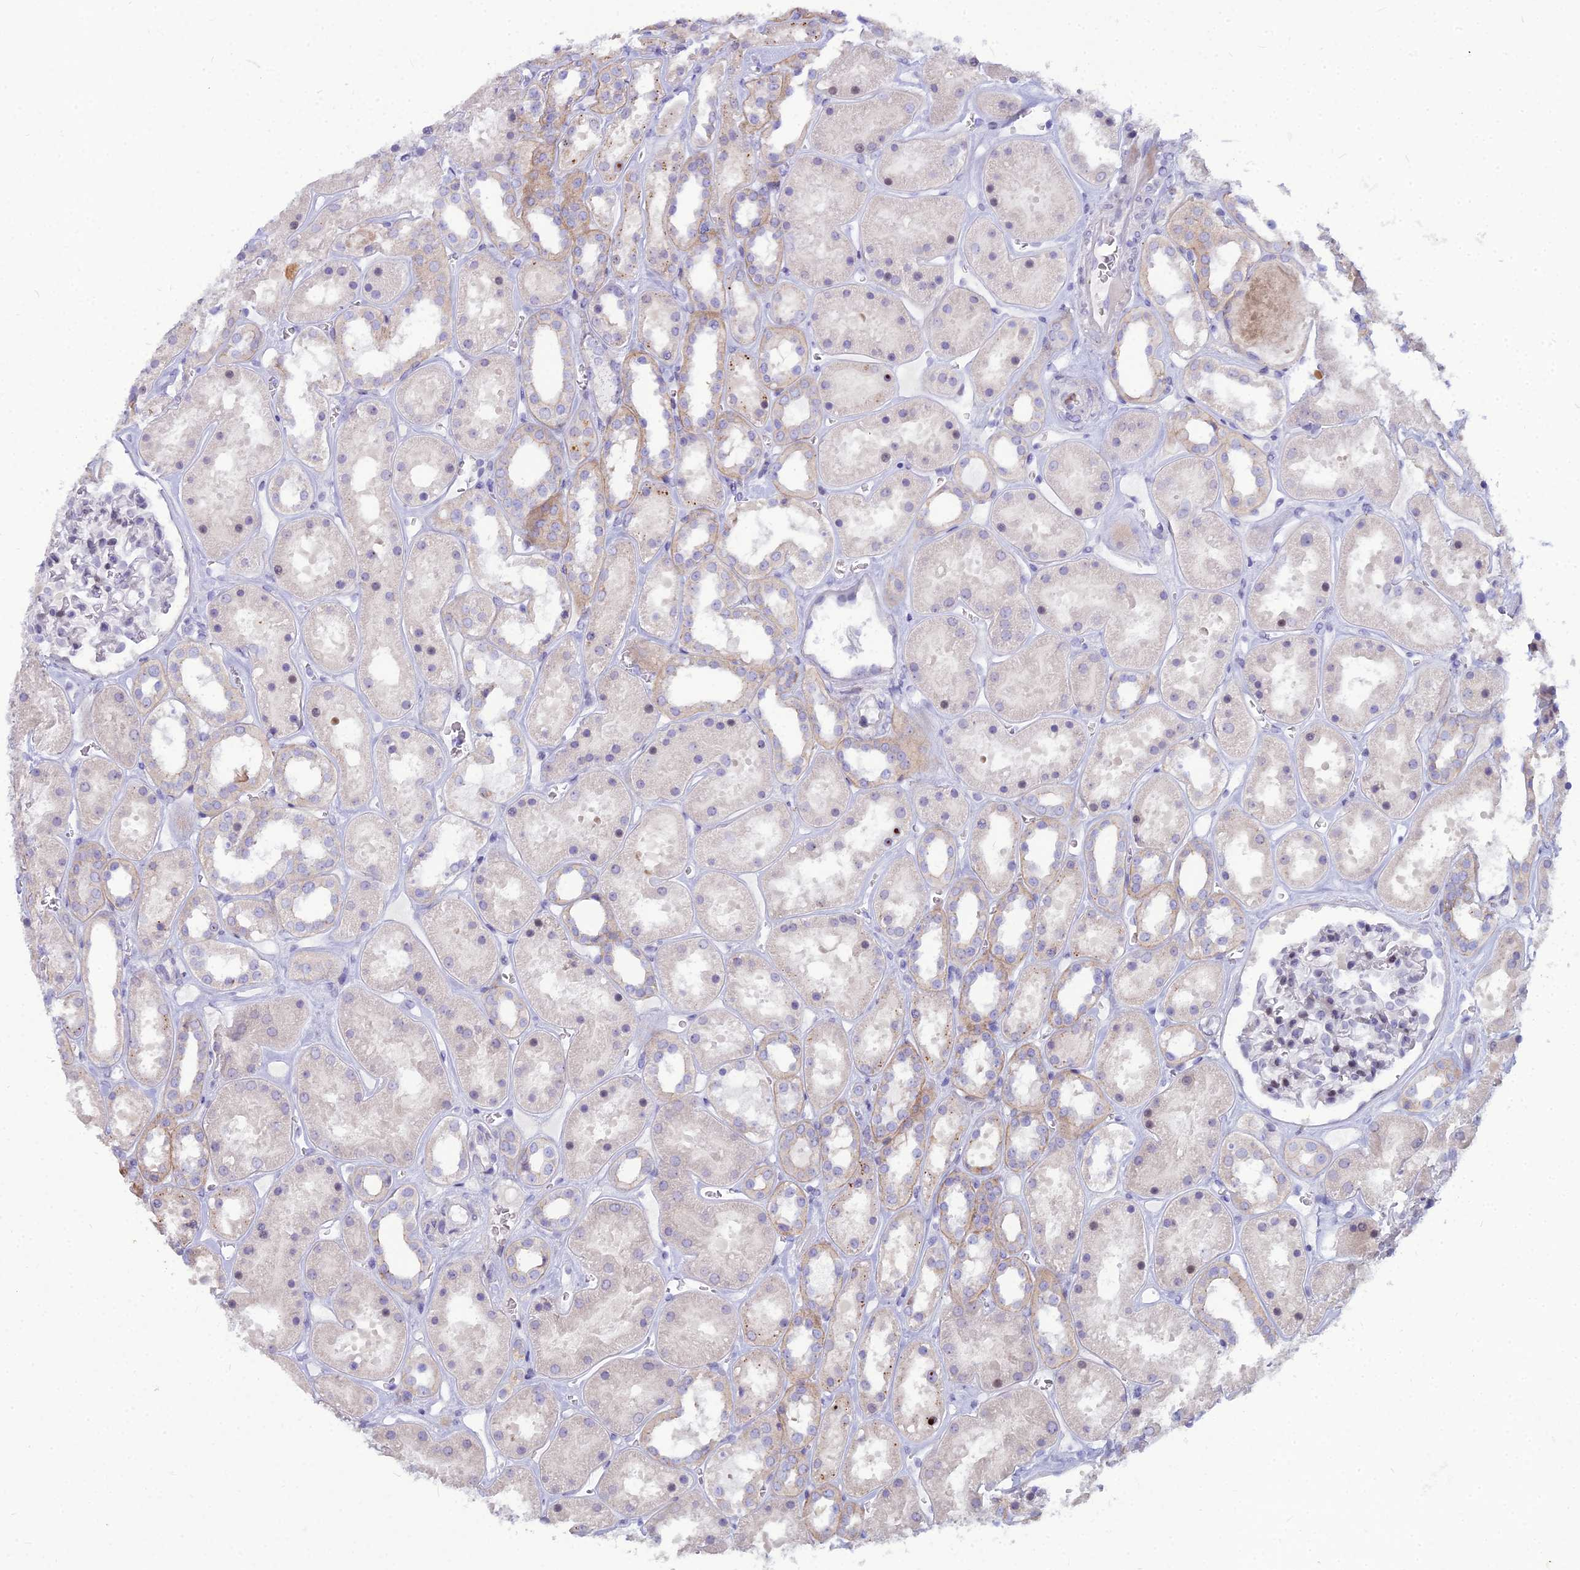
{"staining": {"intensity": "weak", "quantity": "<25%", "location": "nuclear"}, "tissue": "kidney", "cell_type": "Cells in glomeruli", "image_type": "normal", "snomed": [{"axis": "morphology", "description": "Normal tissue, NOS"}, {"axis": "topography", "description": "Kidney"}], "caption": "Cells in glomeruli are negative for protein expression in normal human kidney. (DAB (3,3'-diaminobenzidine) immunohistochemistry (IHC) with hematoxylin counter stain).", "gene": "ENSG00000285920", "patient": {"sex": "female", "age": 41}}